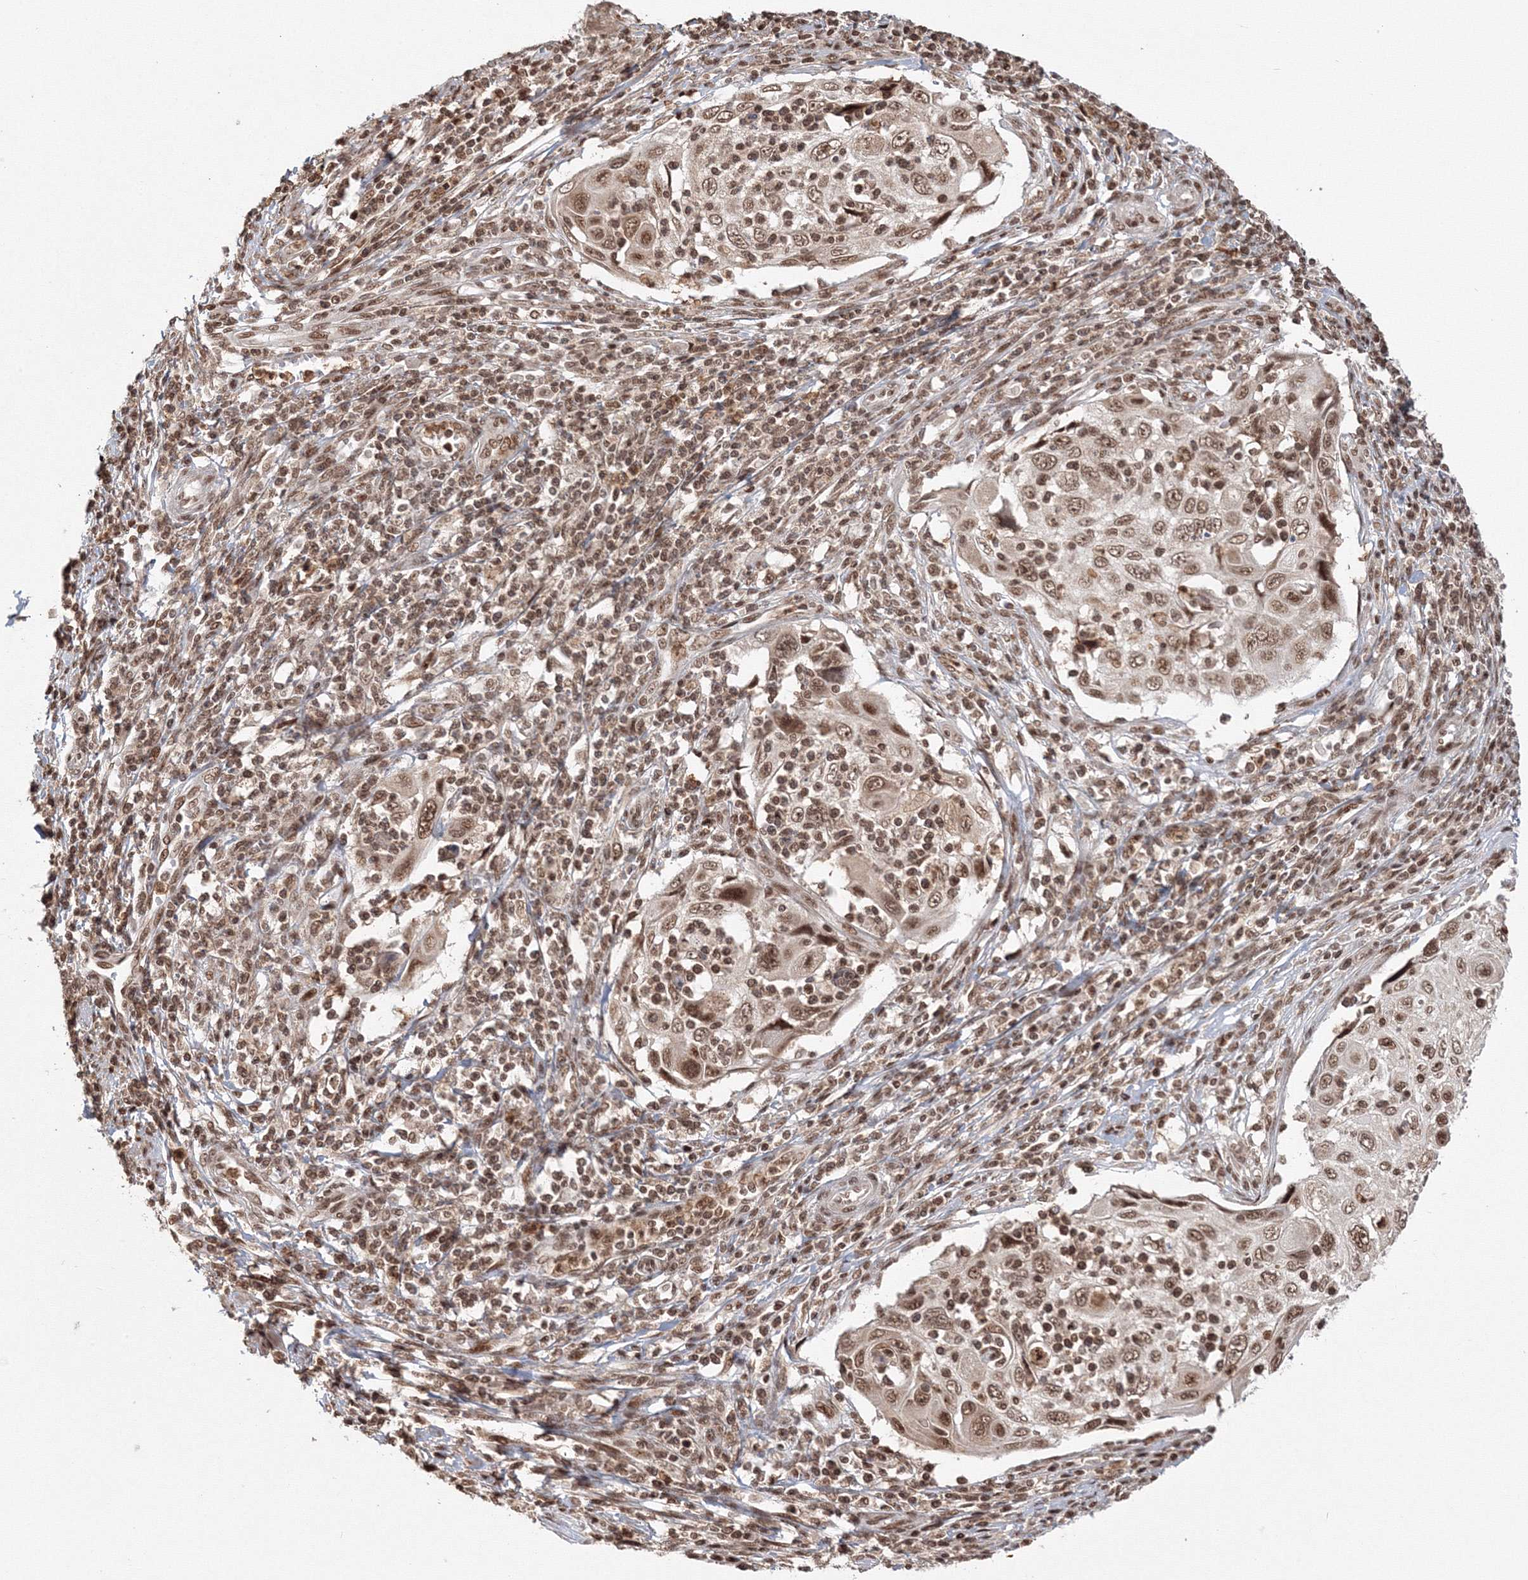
{"staining": {"intensity": "moderate", "quantity": ">75%", "location": "nuclear"}, "tissue": "cervical cancer", "cell_type": "Tumor cells", "image_type": "cancer", "snomed": [{"axis": "morphology", "description": "Squamous cell carcinoma, NOS"}, {"axis": "topography", "description": "Cervix"}], "caption": "DAB (3,3'-diaminobenzidine) immunohistochemical staining of human cervical cancer (squamous cell carcinoma) exhibits moderate nuclear protein expression in approximately >75% of tumor cells.", "gene": "KIF20A", "patient": {"sex": "female", "age": 70}}